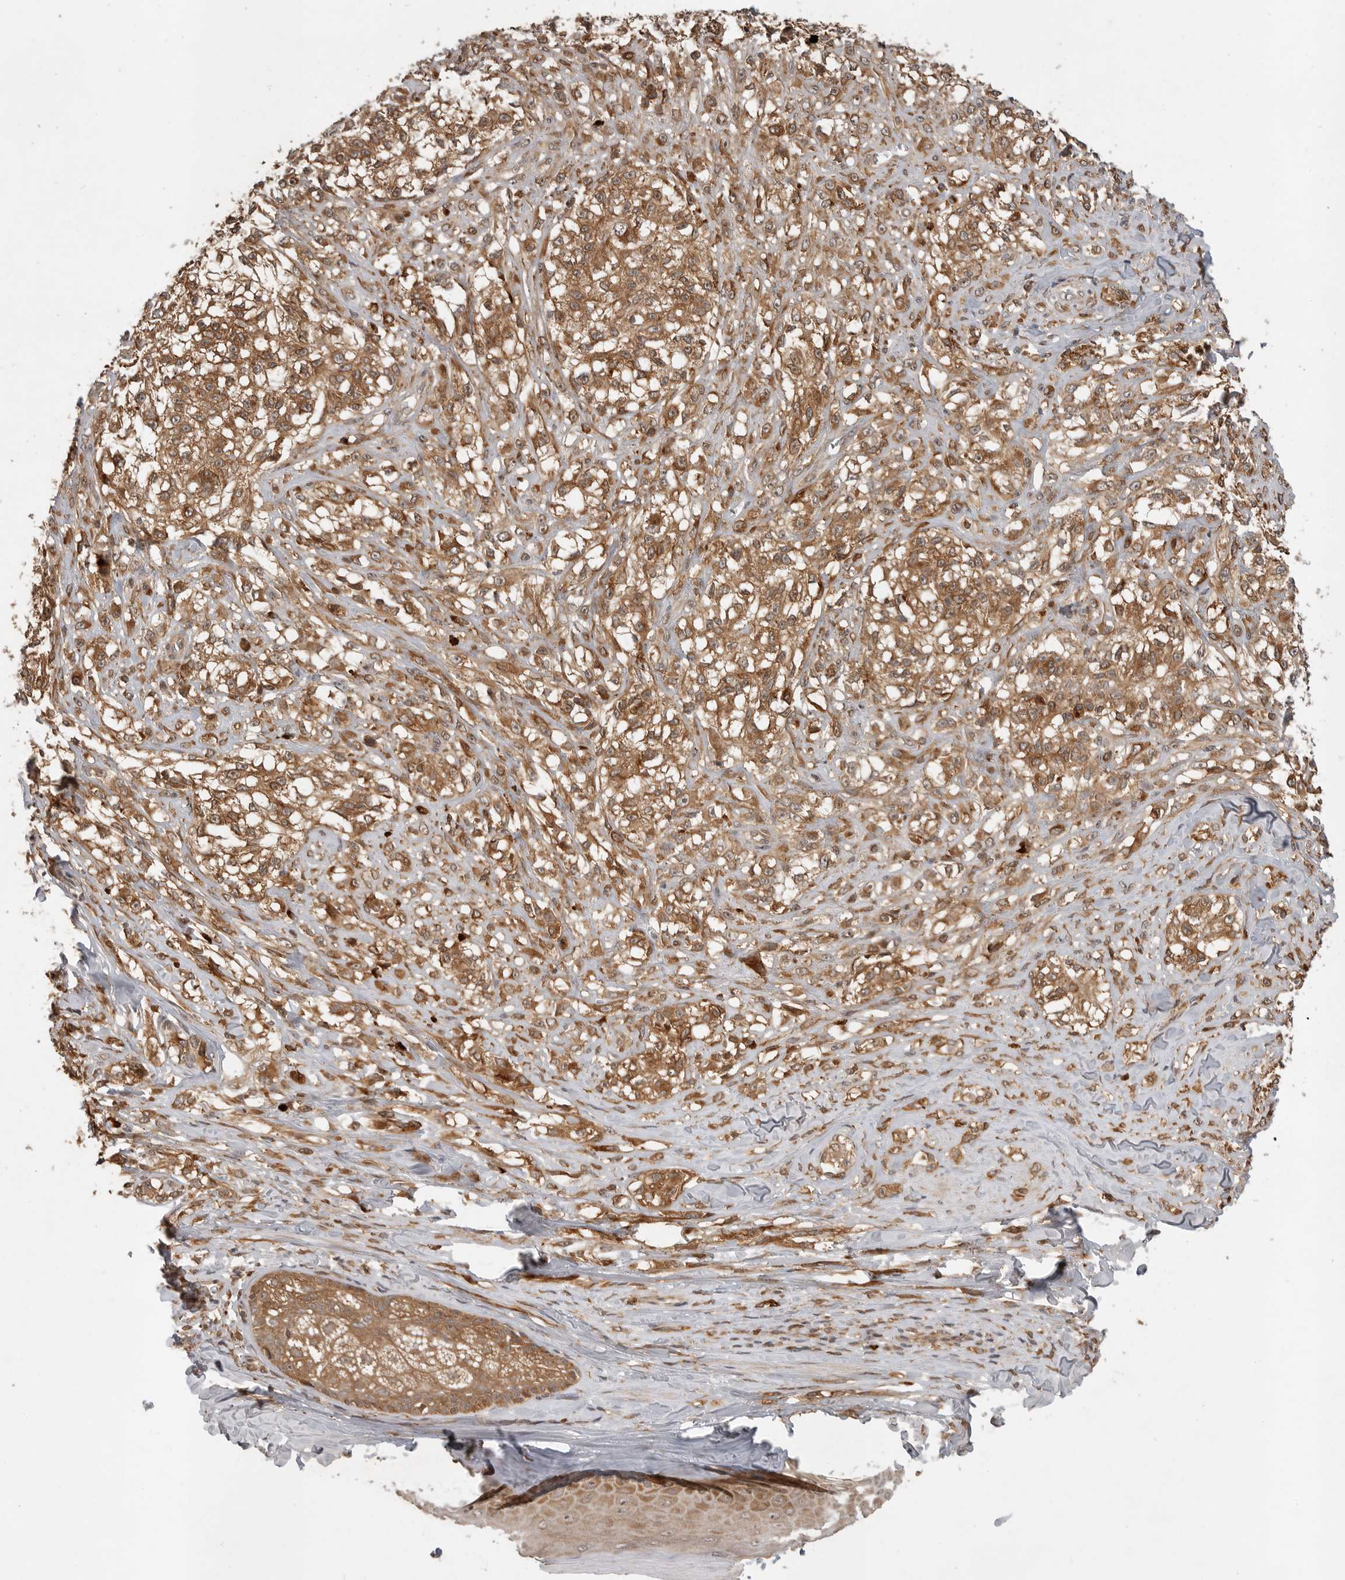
{"staining": {"intensity": "moderate", "quantity": ">75%", "location": "cytoplasmic/membranous"}, "tissue": "melanoma", "cell_type": "Tumor cells", "image_type": "cancer", "snomed": [{"axis": "morphology", "description": "Malignant melanoma, NOS"}, {"axis": "topography", "description": "Skin of head"}], "caption": "Approximately >75% of tumor cells in melanoma display moderate cytoplasmic/membranous protein staining as visualized by brown immunohistochemical staining.", "gene": "OSBPL9", "patient": {"sex": "male", "age": 83}}